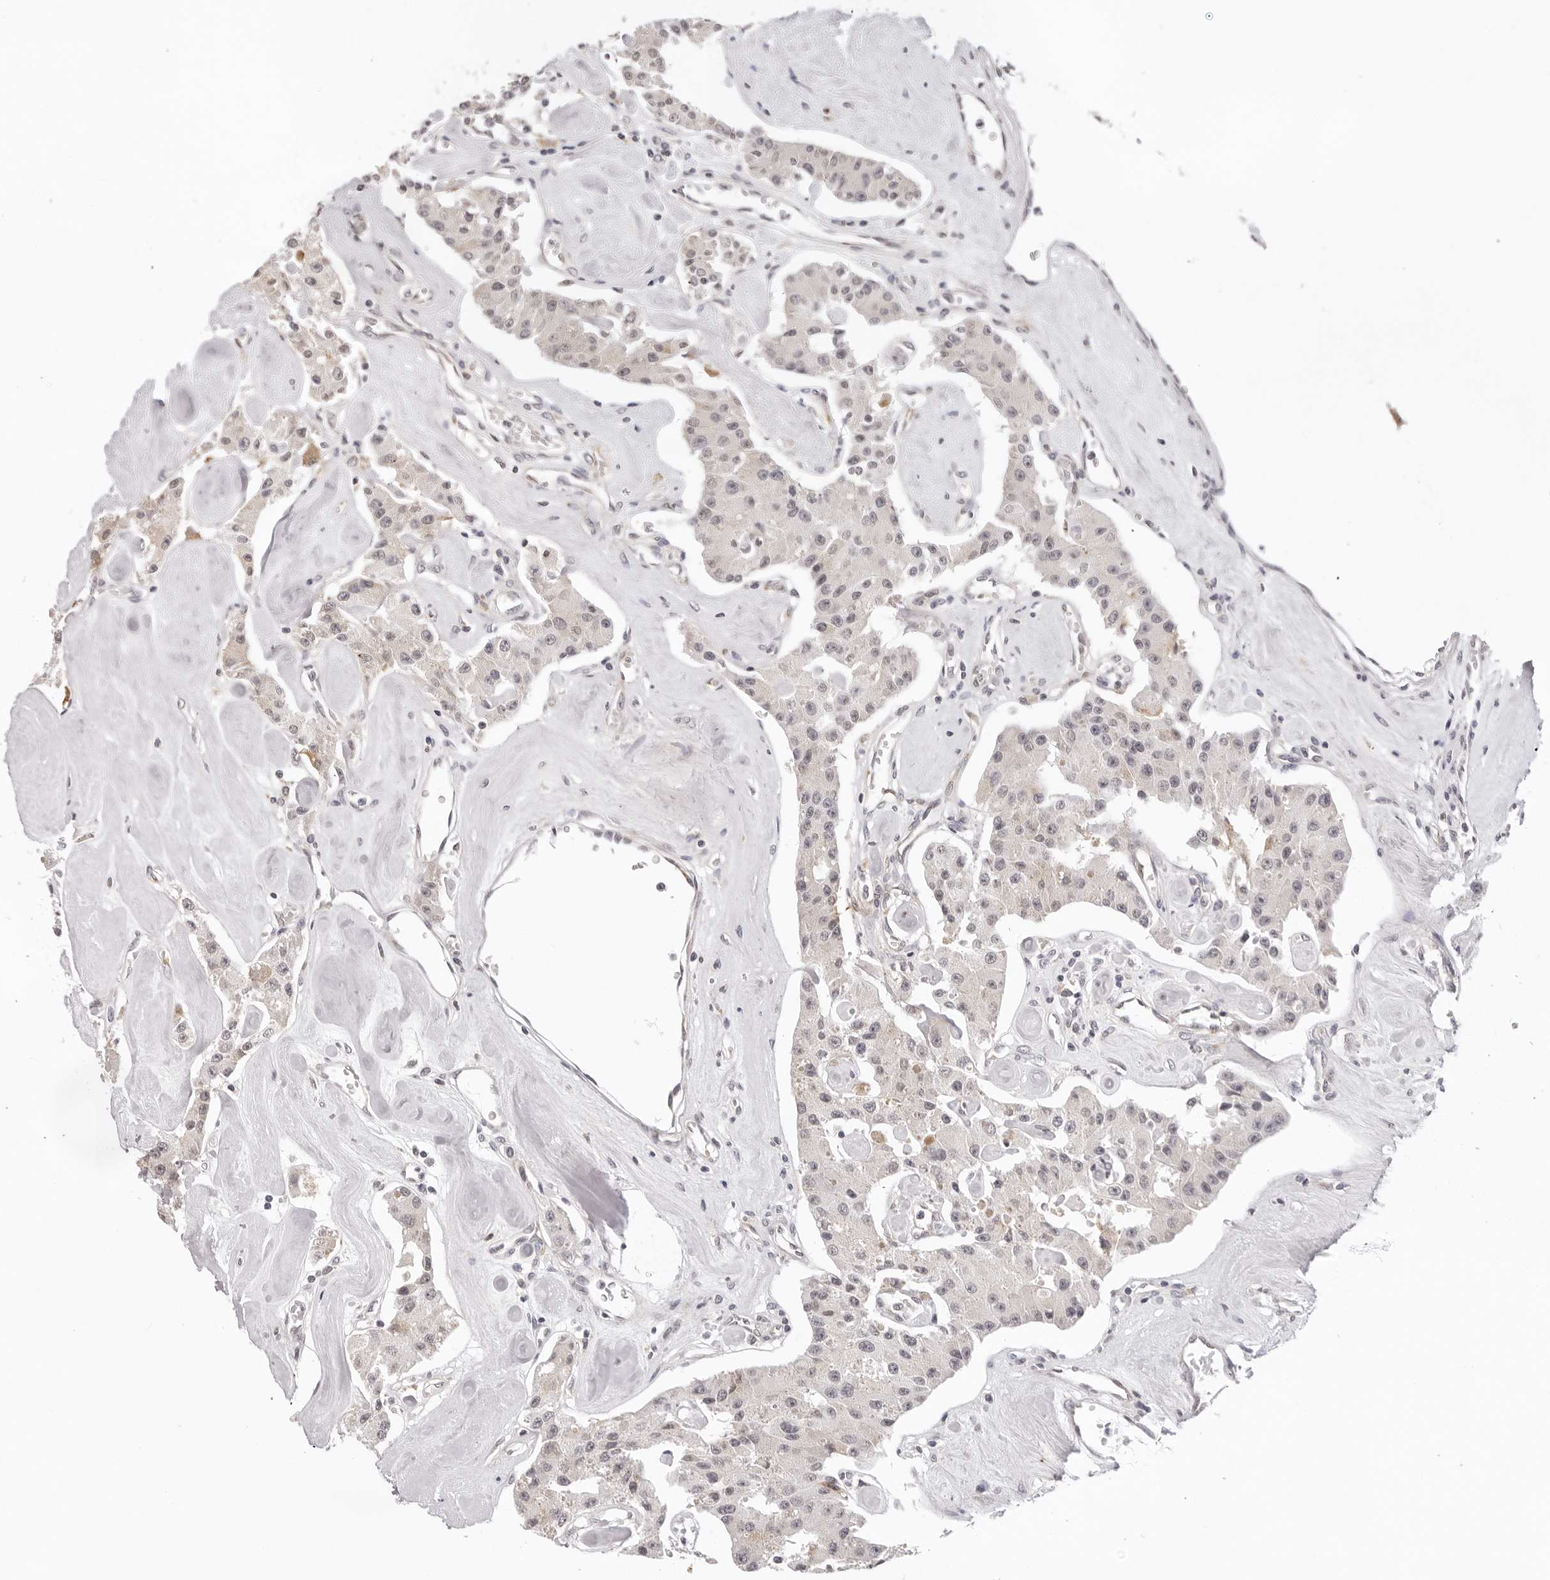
{"staining": {"intensity": "moderate", "quantity": "<25%", "location": "cytoplasmic/membranous"}, "tissue": "carcinoid", "cell_type": "Tumor cells", "image_type": "cancer", "snomed": [{"axis": "morphology", "description": "Carcinoid, malignant, NOS"}, {"axis": "topography", "description": "Pancreas"}], "caption": "DAB immunohistochemical staining of carcinoid demonstrates moderate cytoplasmic/membranous protein expression in about <25% of tumor cells.", "gene": "IL17RA", "patient": {"sex": "male", "age": 41}}